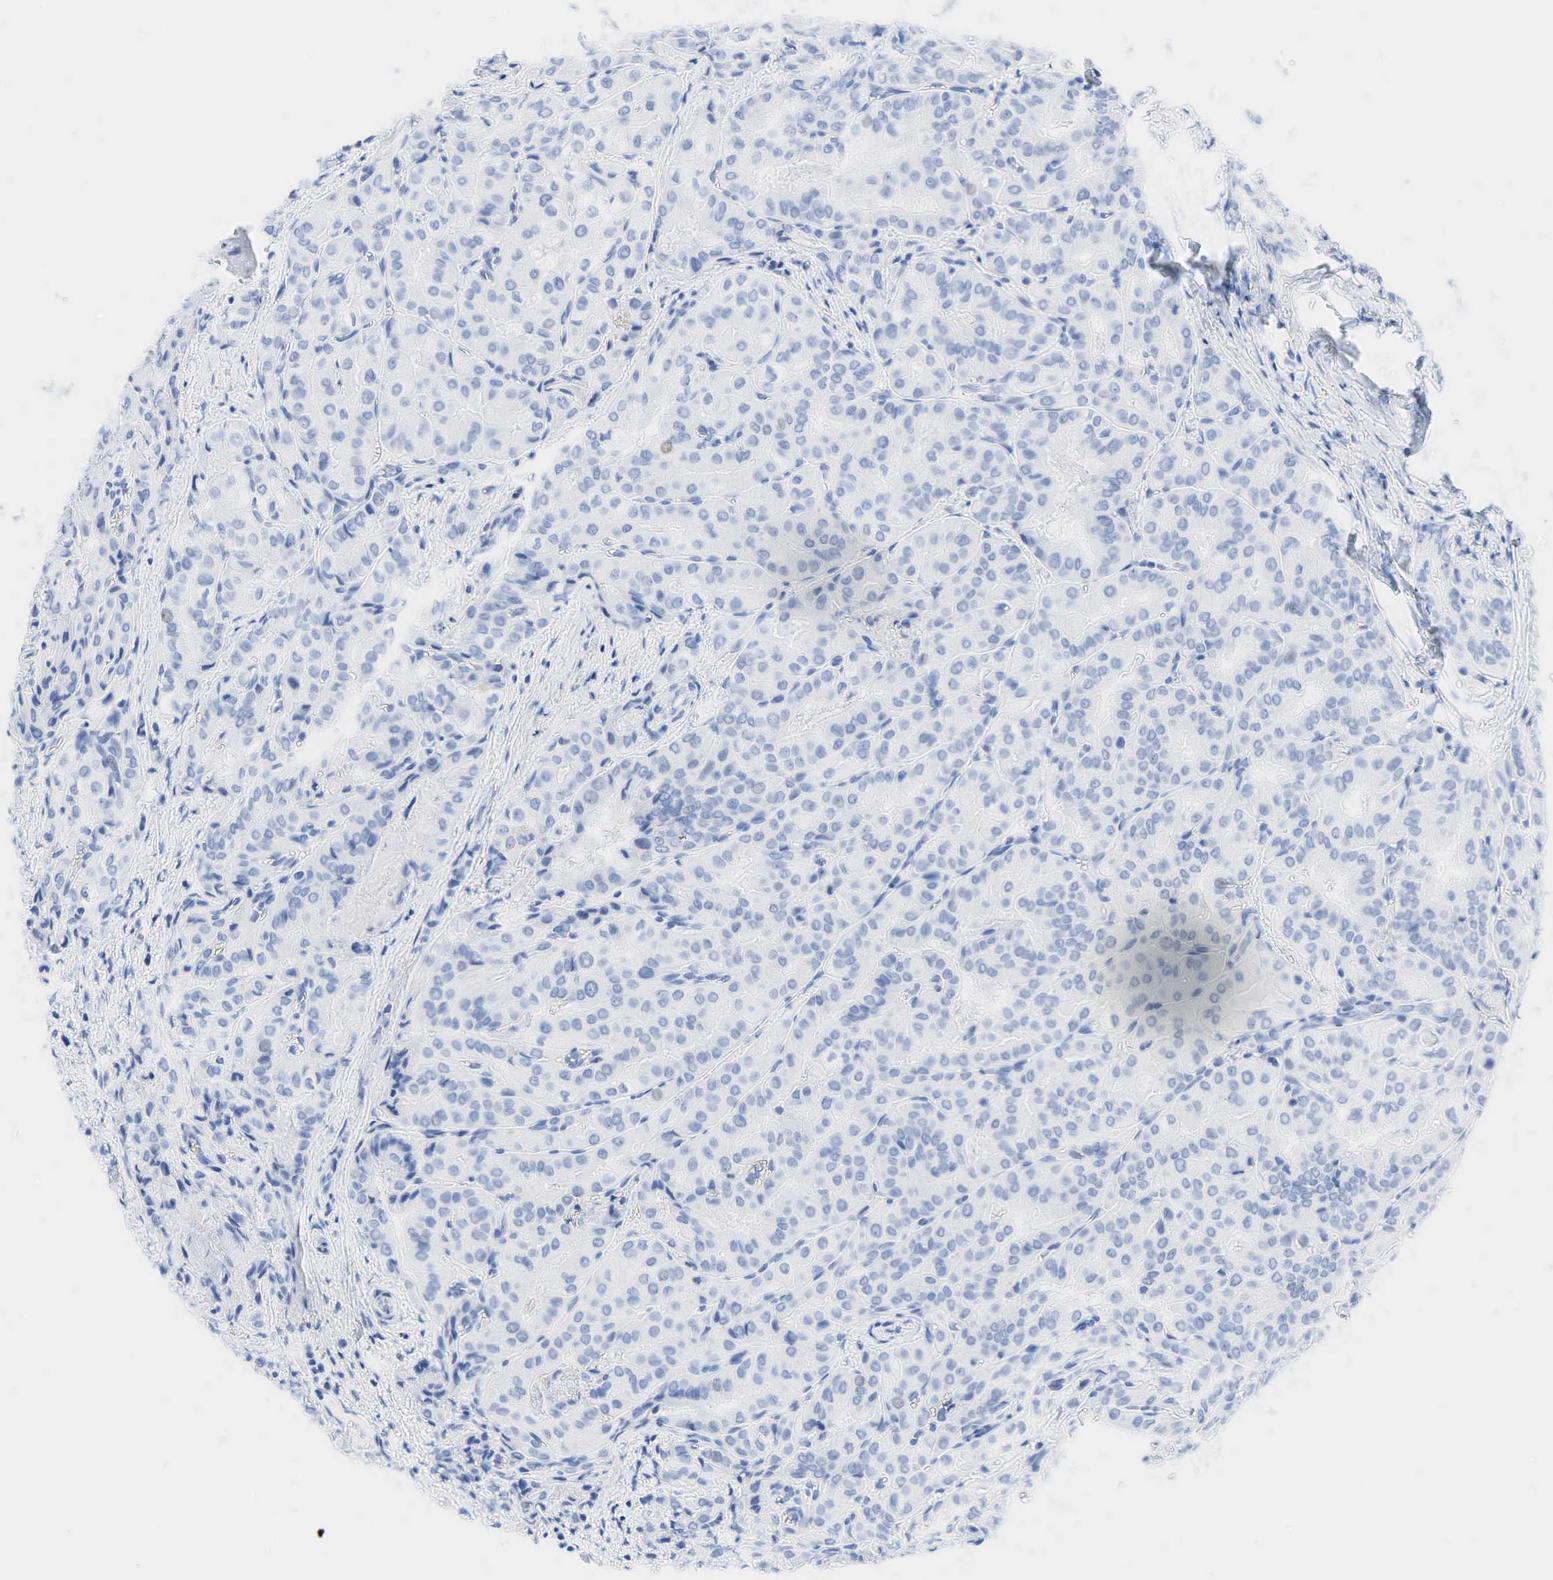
{"staining": {"intensity": "negative", "quantity": "none", "location": "none"}, "tissue": "thyroid cancer", "cell_type": "Tumor cells", "image_type": "cancer", "snomed": [{"axis": "morphology", "description": "Papillary adenocarcinoma, NOS"}, {"axis": "topography", "description": "Thyroid gland"}], "caption": "Immunohistochemical staining of human thyroid cancer (papillary adenocarcinoma) reveals no significant positivity in tumor cells.", "gene": "INHA", "patient": {"sex": "female", "age": 71}}